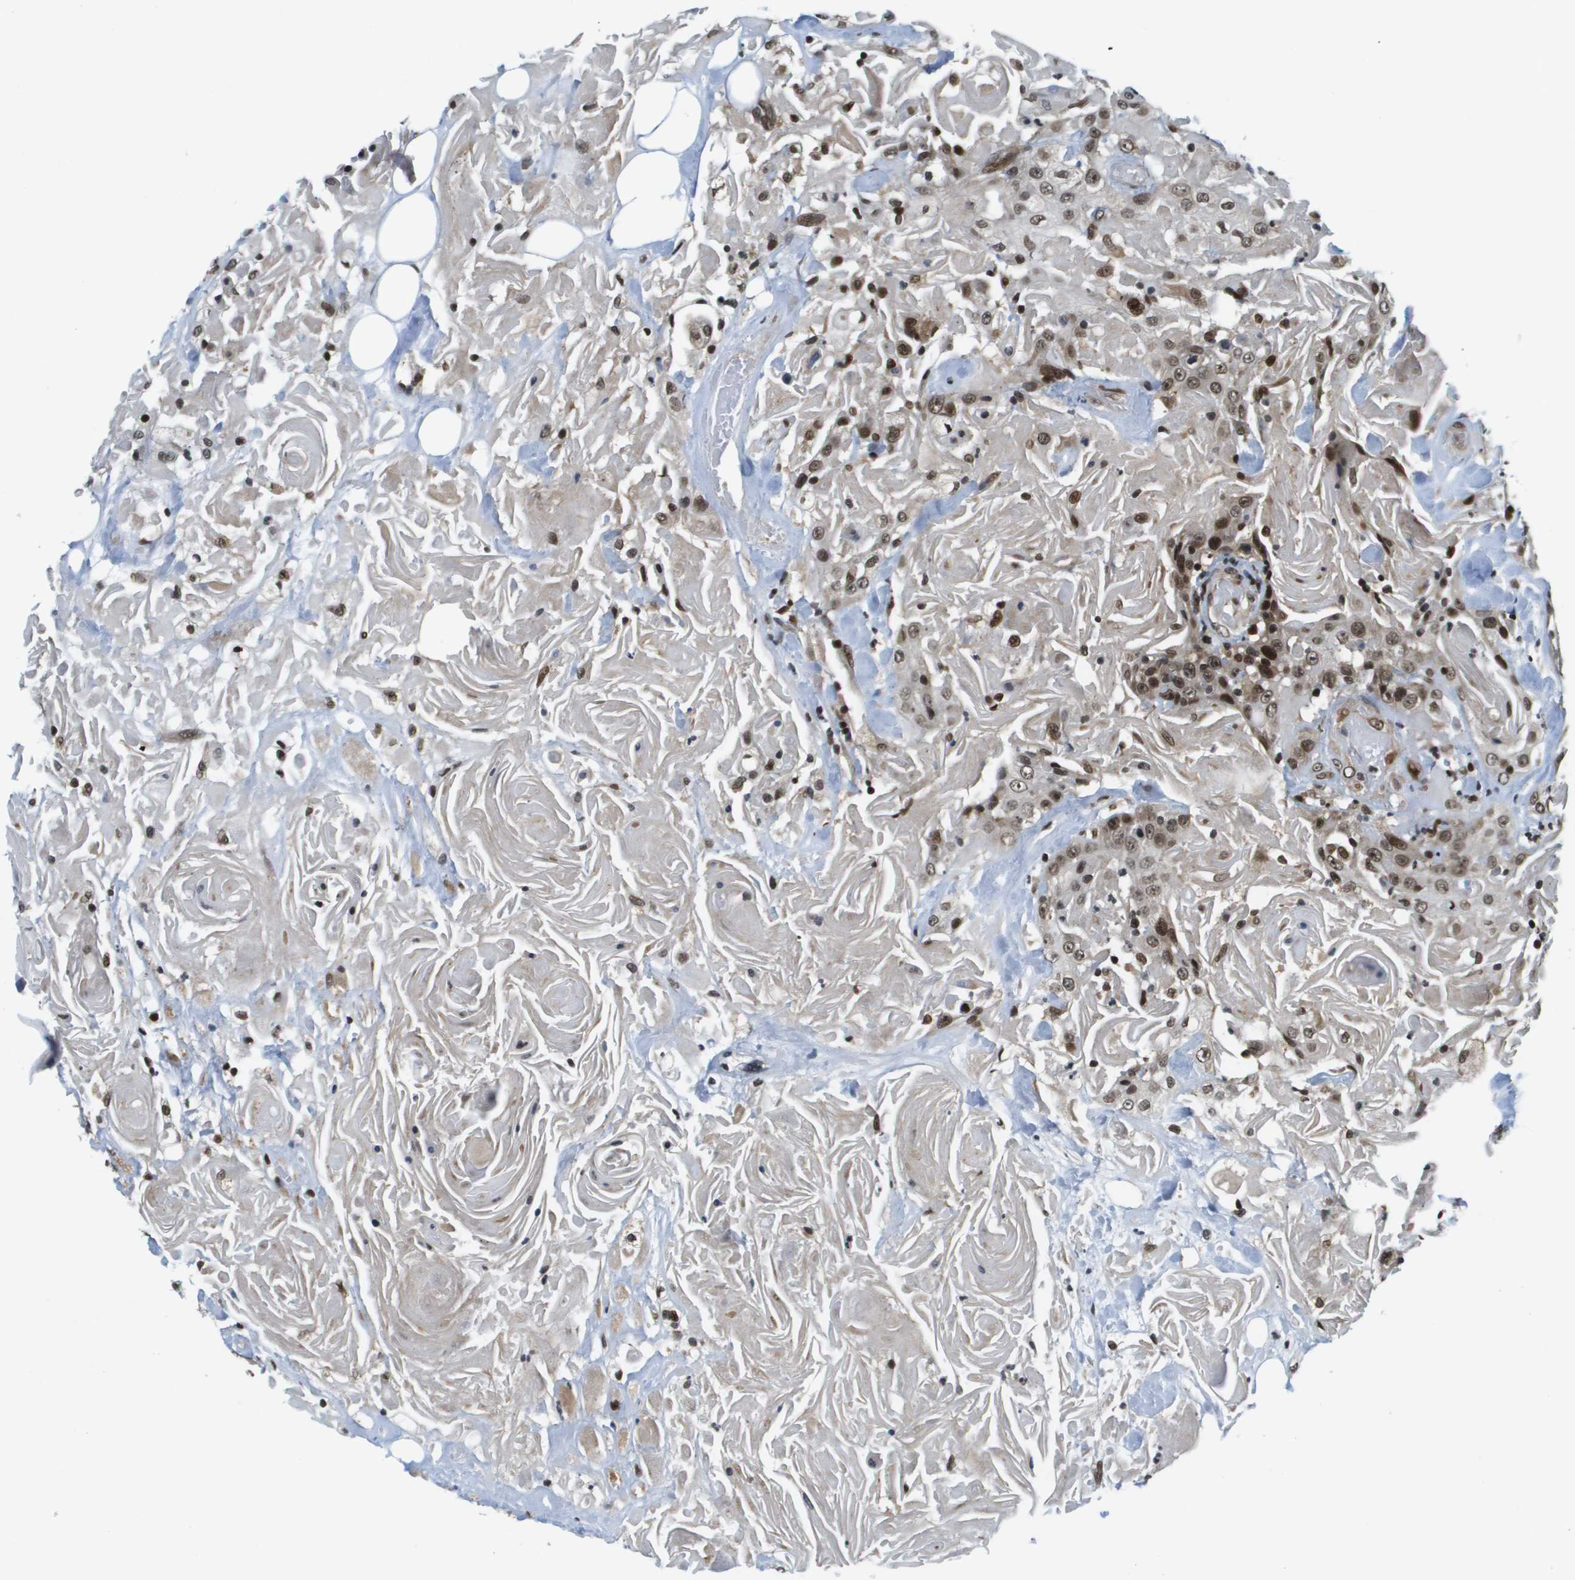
{"staining": {"intensity": "moderate", "quantity": ">75%", "location": "cytoplasmic/membranous,nuclear"}, "tissue": "head and neck cancer", "cell_type": "Tumor cells", "image_type": "cancer", "snomed": [{"axis": "morphology", "description": "Squamous cell carcinoma, NOS"}, {"axis": "topography", "description": "Head-Neck"}], "caption": "Head and neck cancer (squamous cell carcinoma) stained with DAB immunohistochemistry reveals medium levels of moderate cytoplasmic/membranous and nuclear expression in about >75% of tumor cells.", "gene": "RECQL4", "patient": {"sex": "female", "age": 84}}